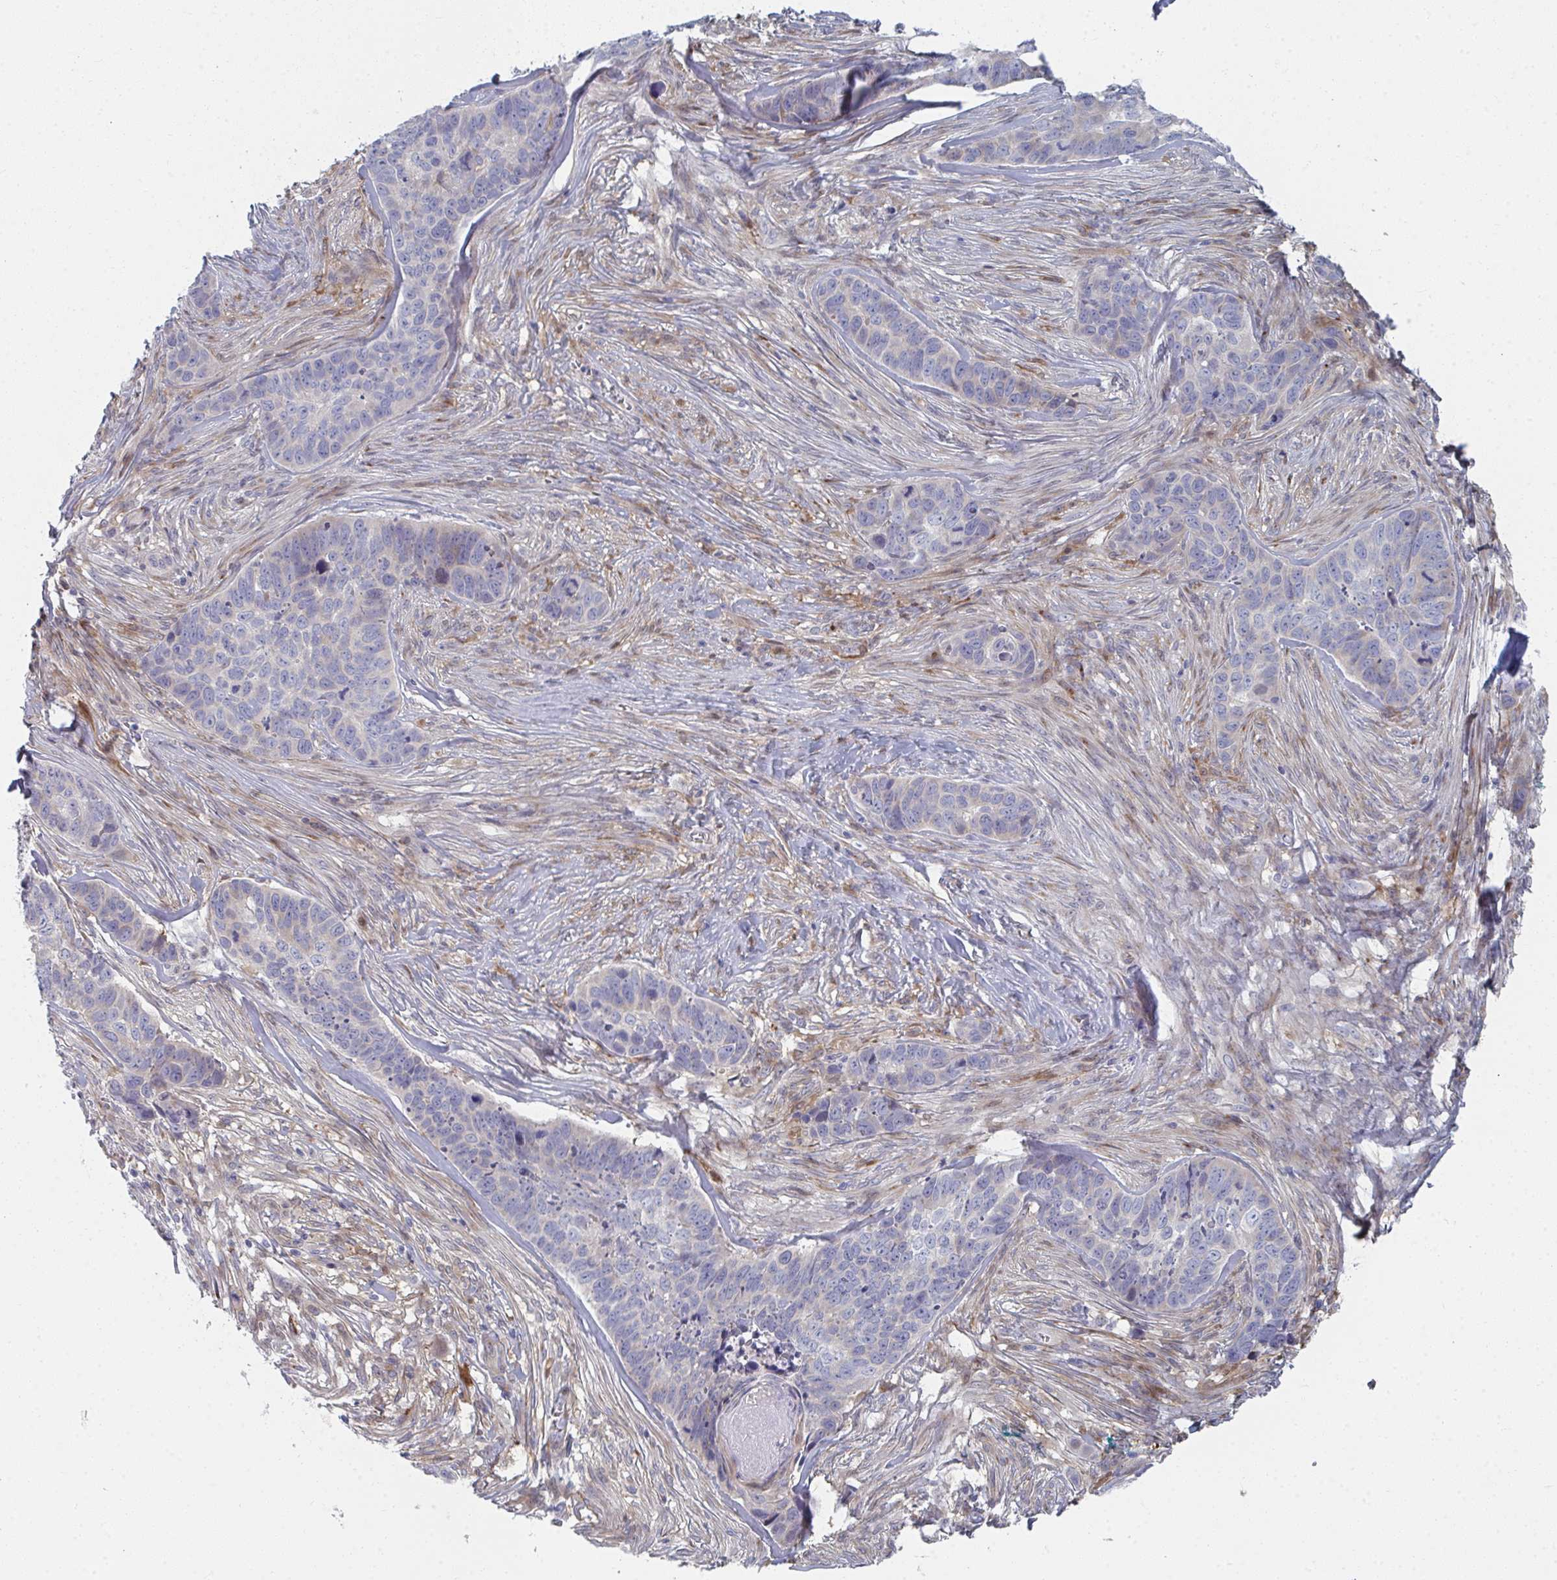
{"staining": {"intensity": "negative", "quantity": "none", "location": "none"}, "tissue": "skin cancer", "cell_type": "Tumor cells", "image_type": "cancer", "snomed": [{"axis": "morphology", "description": "Basal cell carcinoma"}, {"axis": "topography", "description": "Skin"}], "caption": "The image reveals no staining of tumor cells in skin basal cell carcinoma. The staining was performed using DAB to visualize the protein expression in brown, while the nuclei were stained in blue with hematoxylin (Magnification: 20x).", "gene": "PSMG1", "patient": {"sex": "female", "age": 82}}